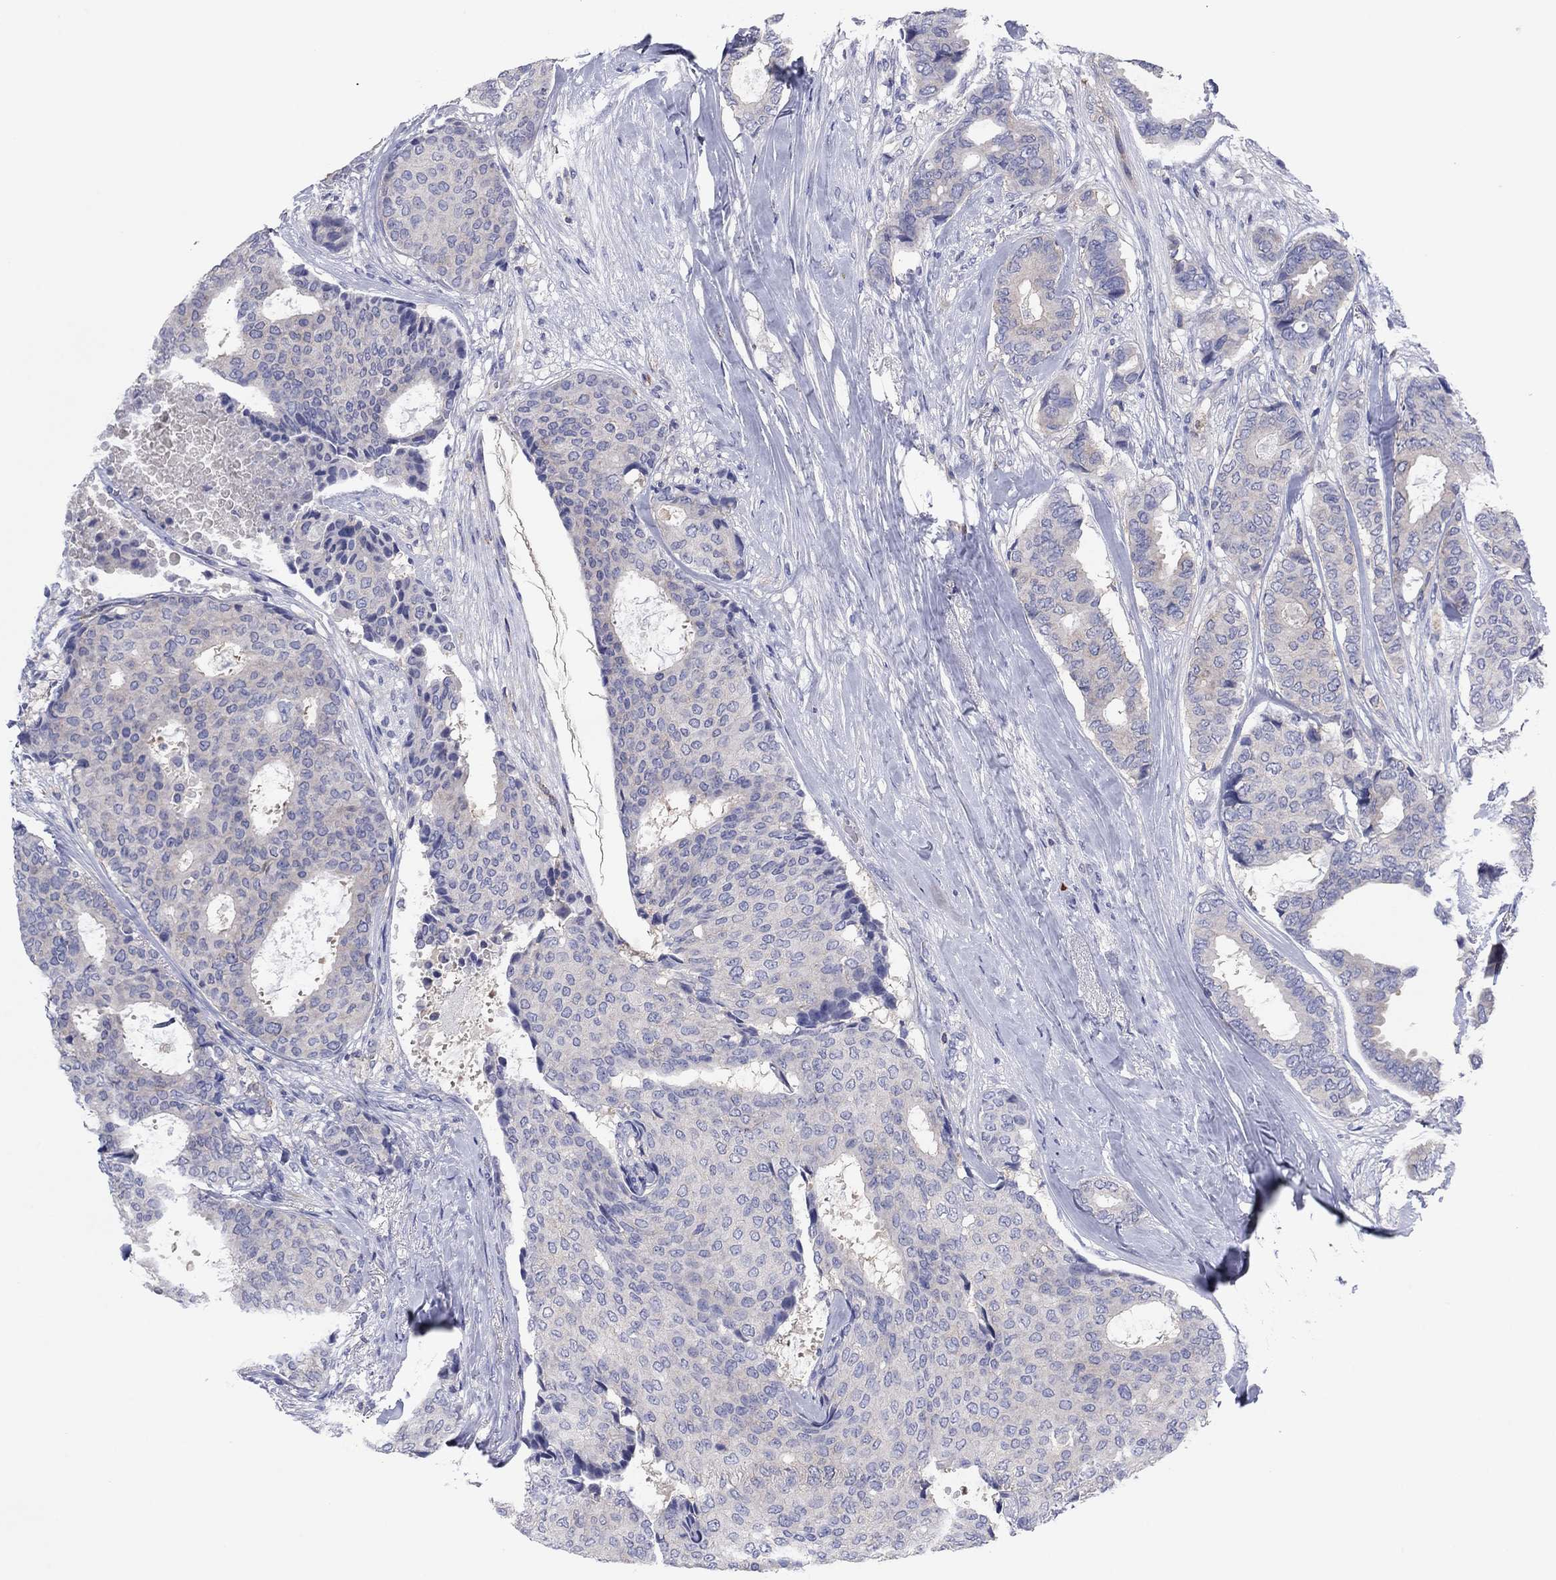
{"staining": {"intensity": "negative", "quantity": "none", "location": "none"}, "tissue": "breast cancer", "cell_type": "Tumor cells", "image_type": "cancer", "snomed": [{"axis": "morphology", "description": "Duct carcinoma"}, {"axis": "topography", "description": "Breast"}], "caption": "An immunohistochemistry micrograph of breast cancer (invasive ductal carcinoma) is shown. There is no staining in tumor cells of breast cancer (invasive ductal carcinoma). The staining is performed using DAB (3,3'-diaminobenzidine) brown chromogen with nuclei counter-stained in using hematoxylin.", "gene": "PVR", "patient": {"sex": "female", "age": 75}}